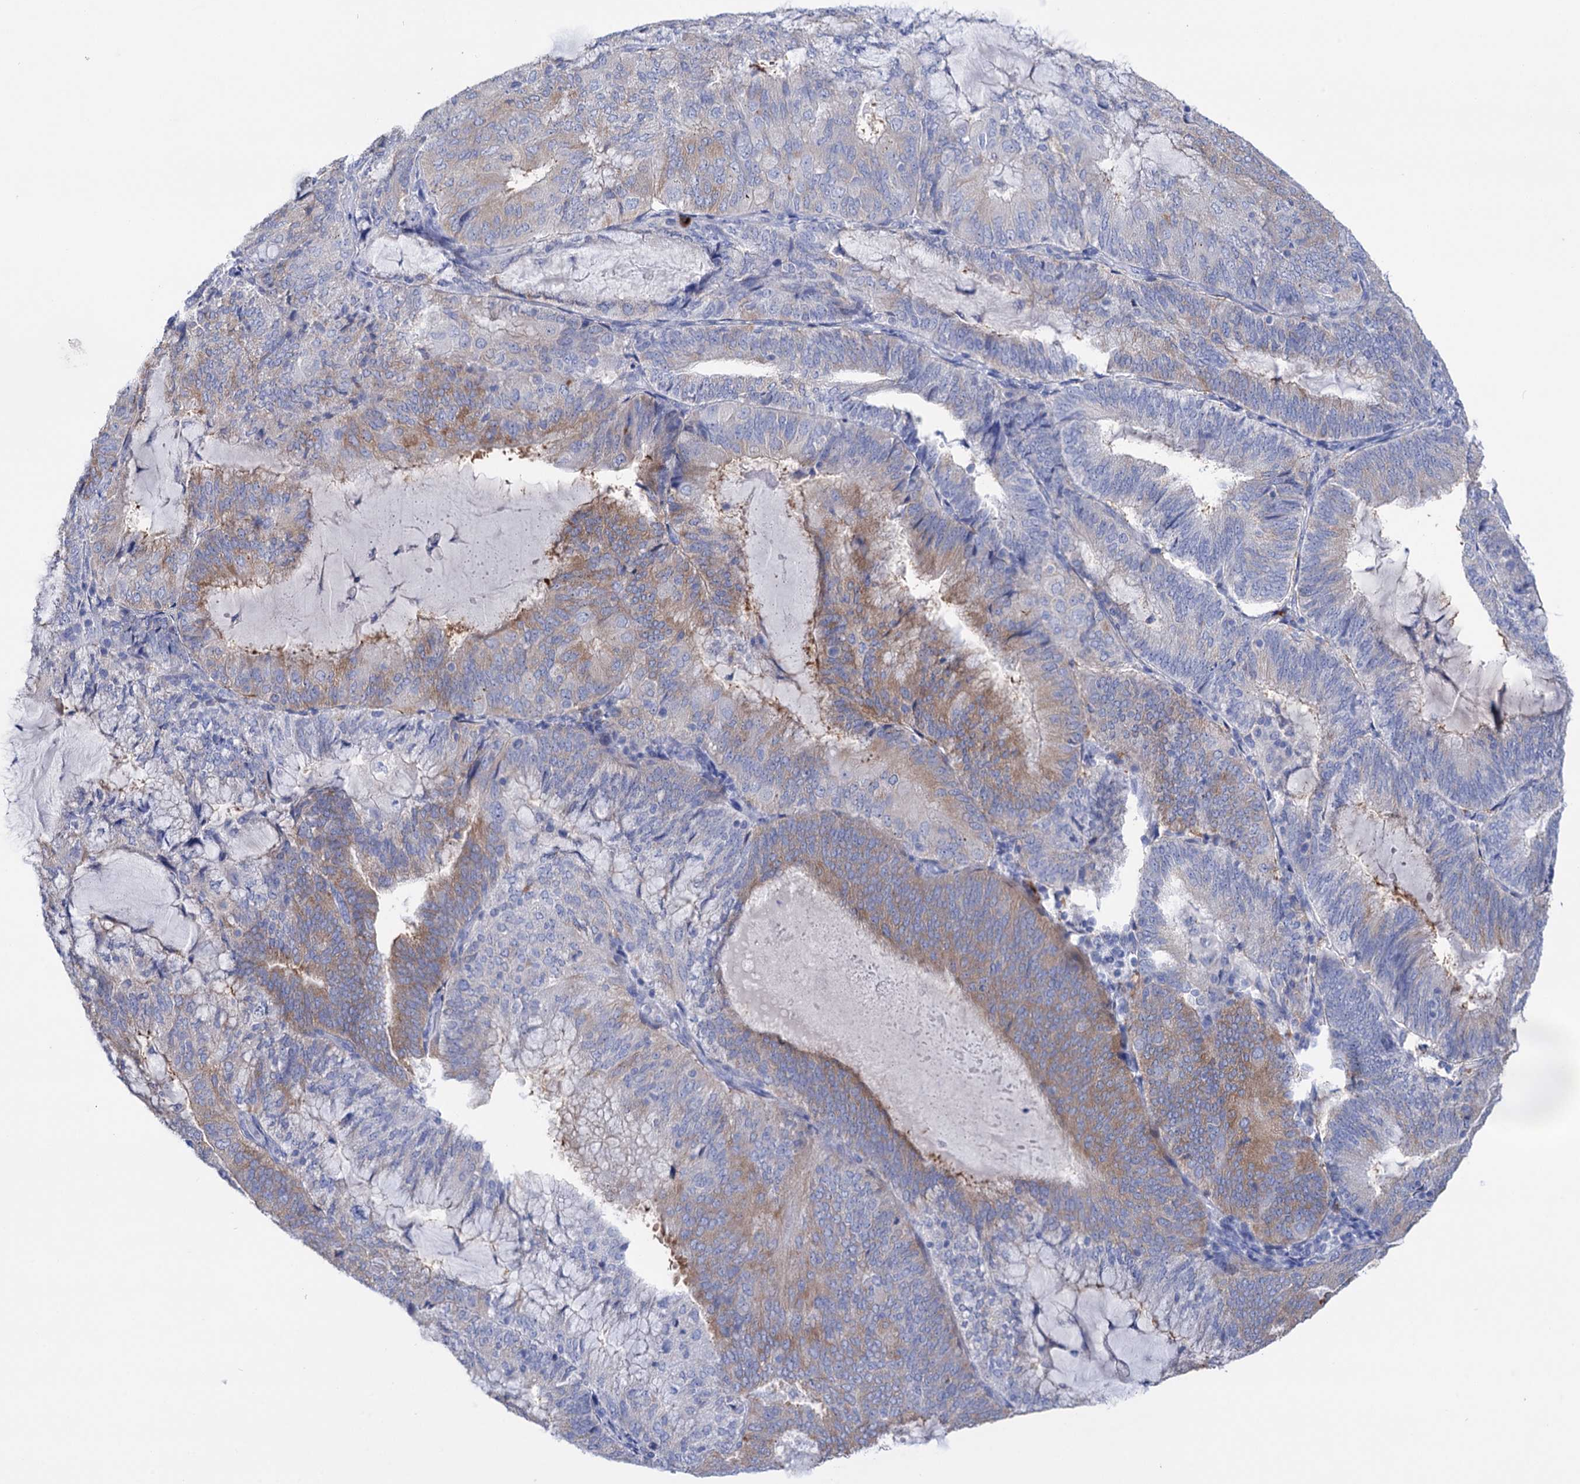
{"staining": {"intensity": "weak", "quantity": "25%-75%", "location": "cytoplasmic/membranous"}, "tissue": "endometrial cancer", "cell_type": "Tumor cells", "image_type": "cancer", "snomed": [{"axis": "morphology", "description": "Adenocarcinoma, NOS"}, {"axis": "topography", "description": "Endometrium"}], "caption": "An IHC image of neoplastic tissue is shown. Protein staining in brown labels weak cytoplasmic/membranous positivity in endometrial adenocarcinoma within tumor cells.", "gene": "BBS4", "patient": {"sex": "female", "age": 81}}